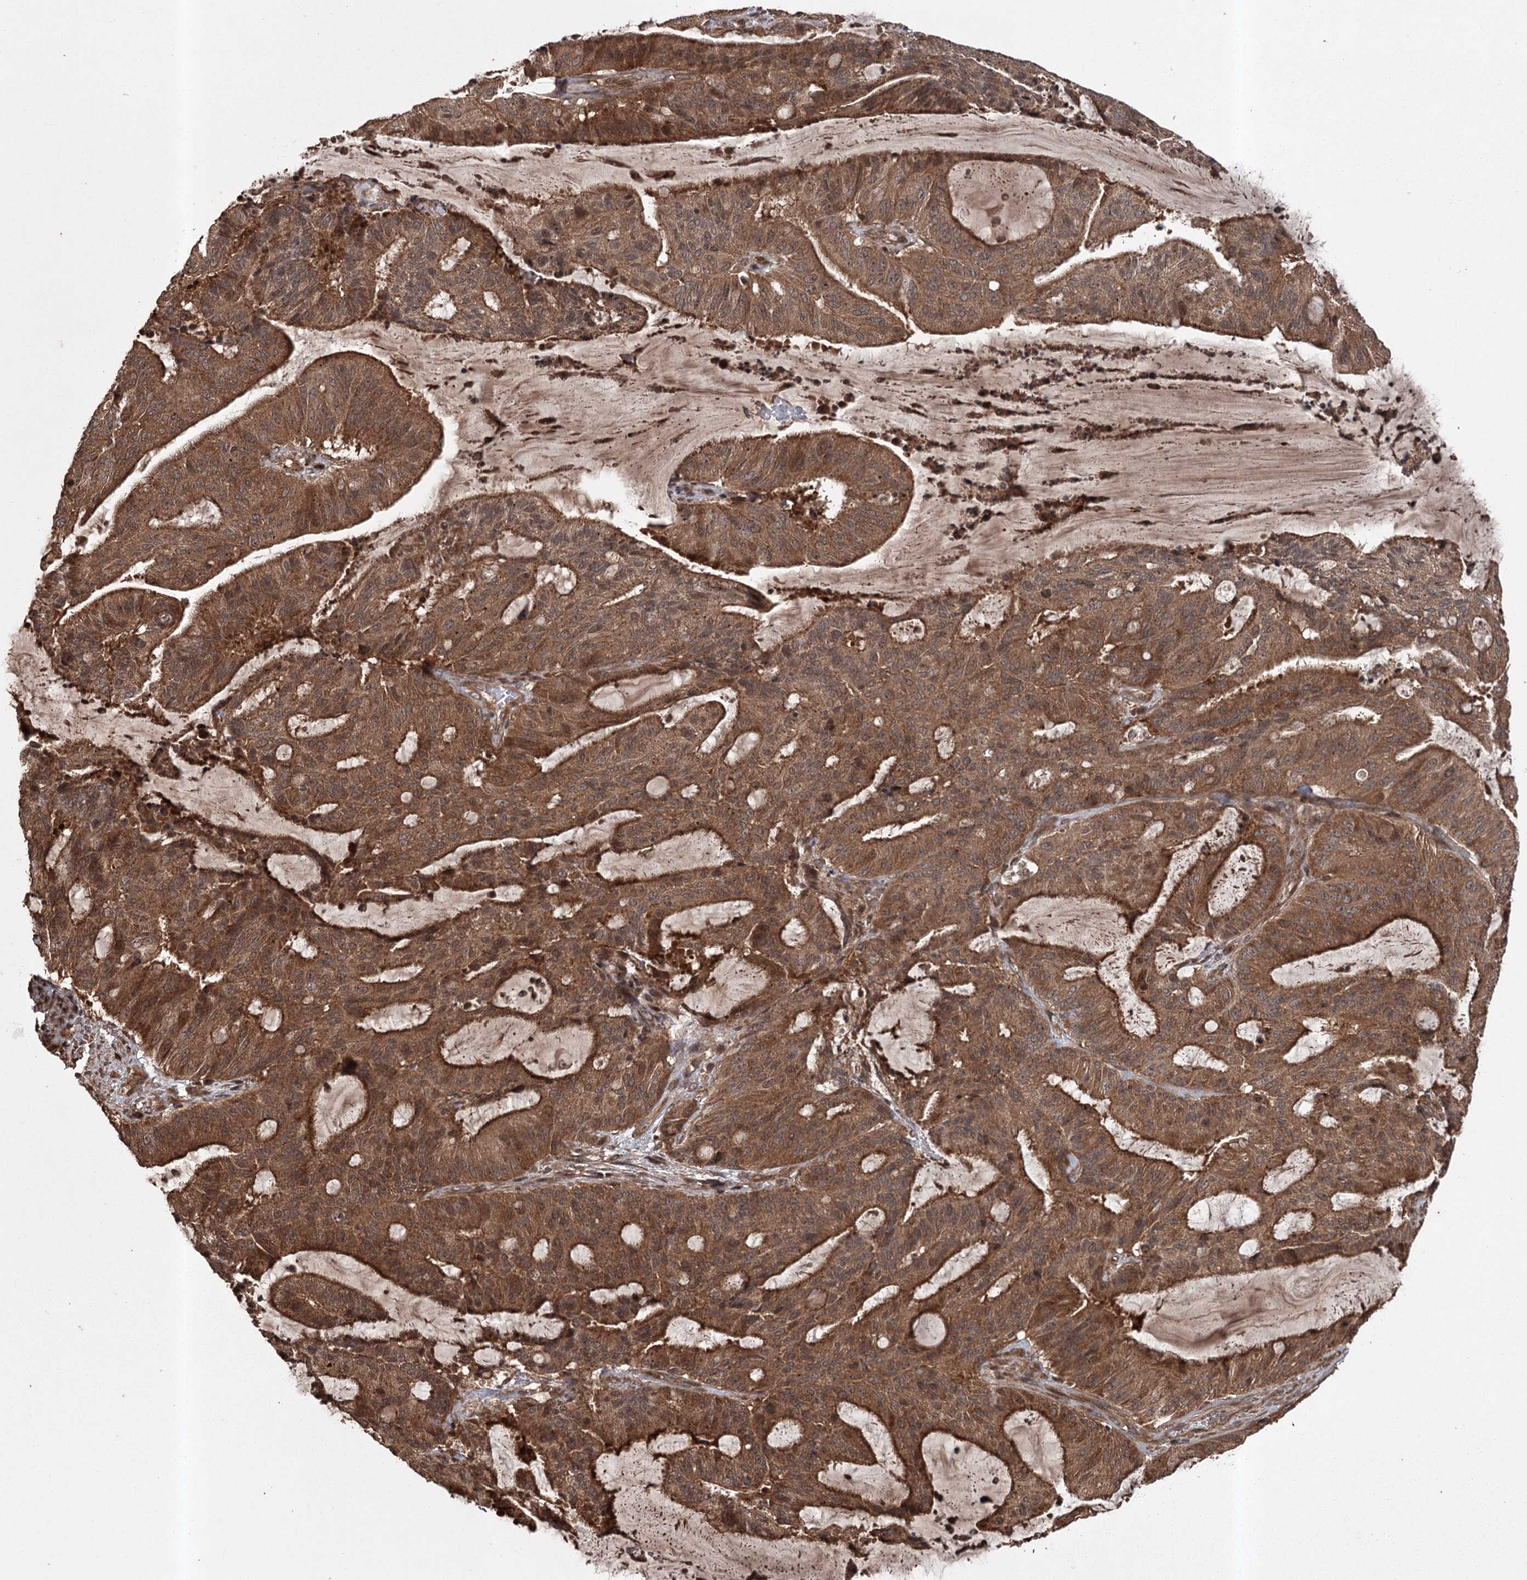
{"staining": {"intensity": "strong", "quantity": ">75%", "location": "cytoplasmic/membranous"}, "tissue": "liver cancer", "cell_type": "Tumor cells", "image_type": "cancer", "snomed": [{"axis": "morphology", "description": "Normal tissue, NOS"}, {"axis": "morphology", "description": "Cholangiocarcinoma"}, {"axis": "topography", "description": "Liver"}, {"axis": "topography", "description": "Peripheral nerve tissue"}], "caption": "A micrograph showing strong cytoplasmic/membranous staining in approximately >75% of tumor cells in liver cholangiocarcinoma, as visualized by brown immunohistochemical staining.", "gene": "RPAP3", "patient": {"sex": "female", "age": 73}}